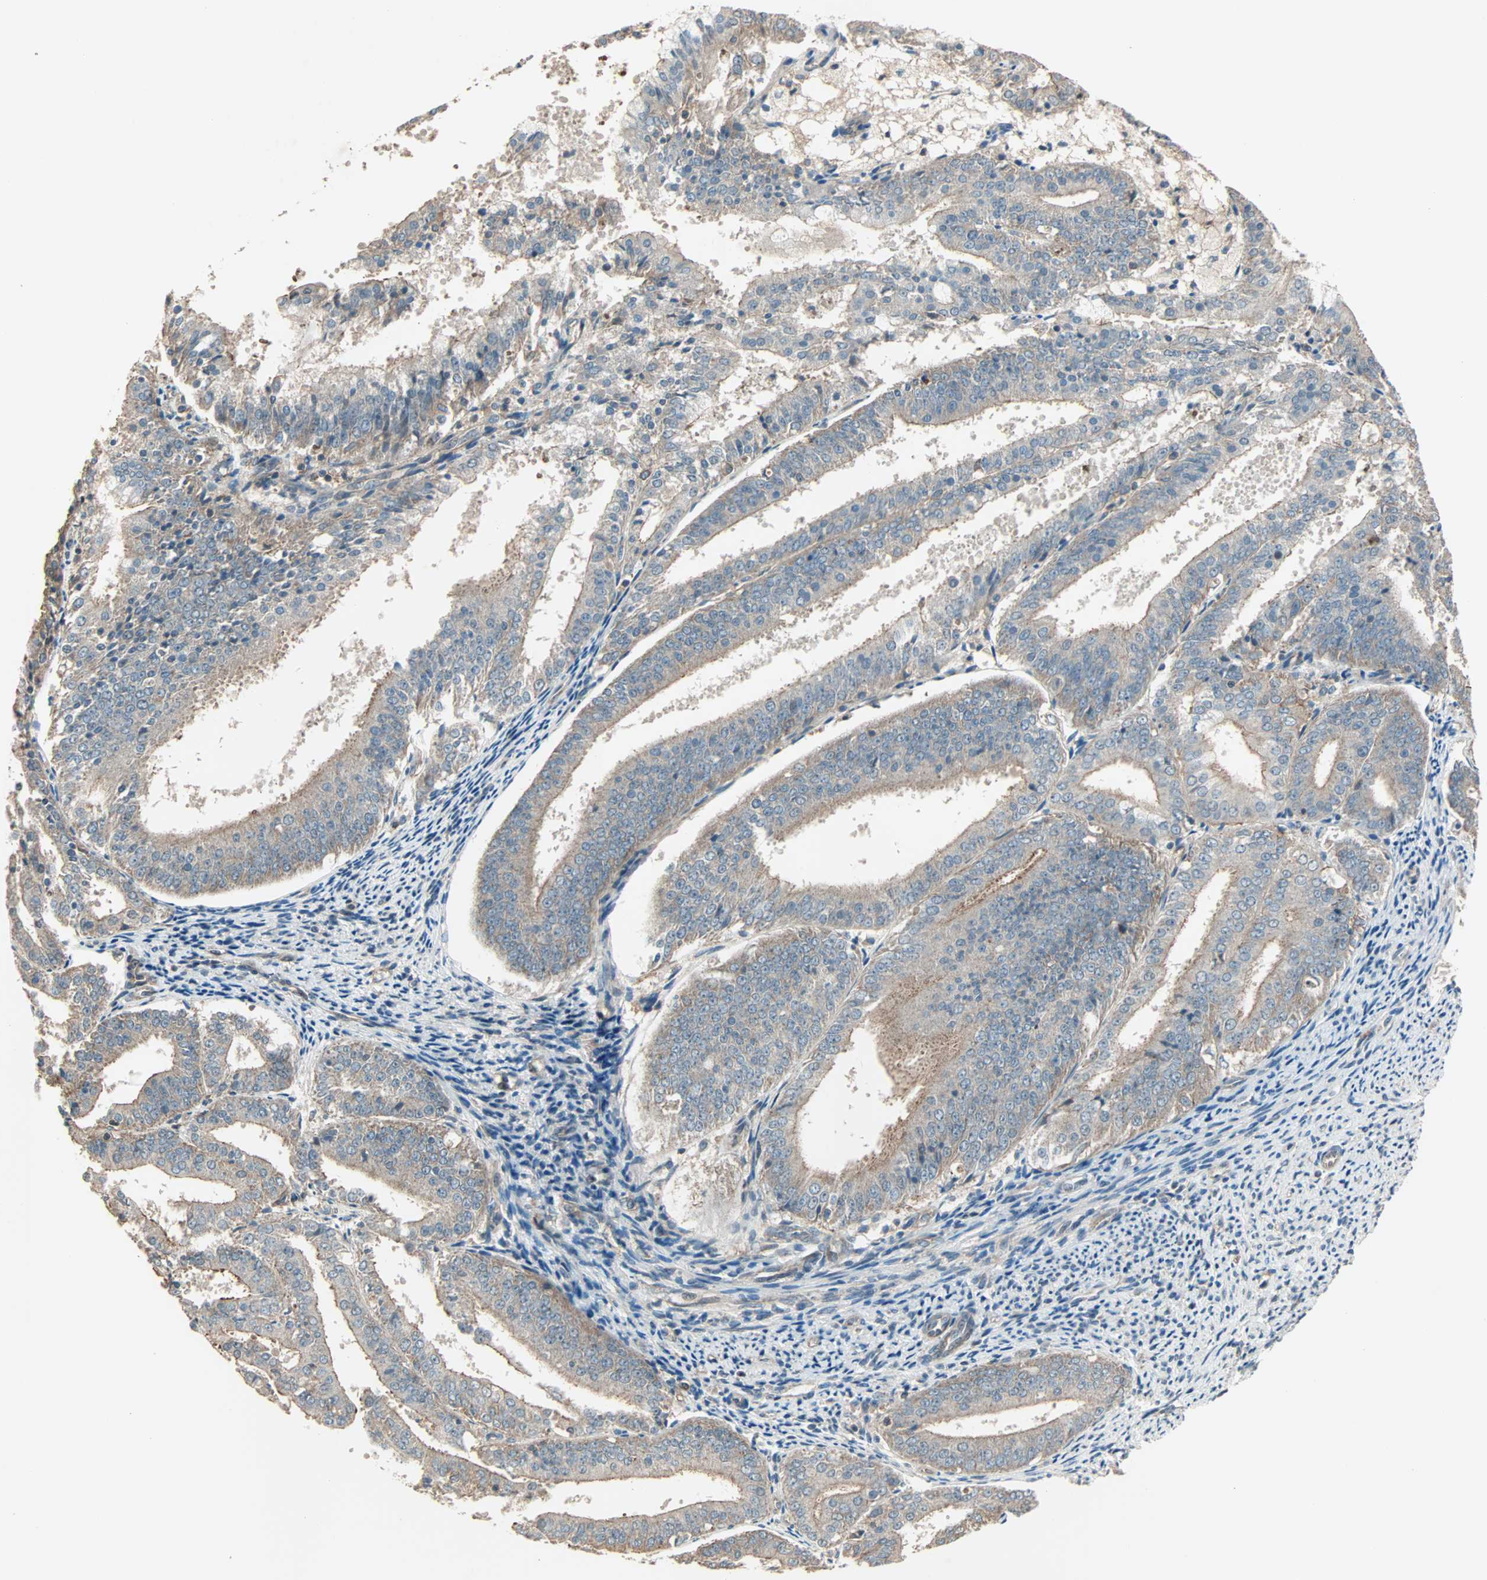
{"staining": {"intensity": "moderate", "quantity": "<25%", "location": "cytoplasmic/membranous"}, "tissue": "endometrial cancer", "cell_type": "Tumor cells", "image_type": "cancer", "snomed": [{"axis": "morphology", "description": "Adenocarcinoma, NOS"}, {"axis": "topography", "description": "Endometrium"}], "caption": "Adenocarcinoma (endometrial) stained with a brown dye displays moderate cytoplasmic/membranous positive expression in approximately <25% of tumor cells.", "gene": "MAP3K21", "patient": {"sex": "female", "age": 63}}